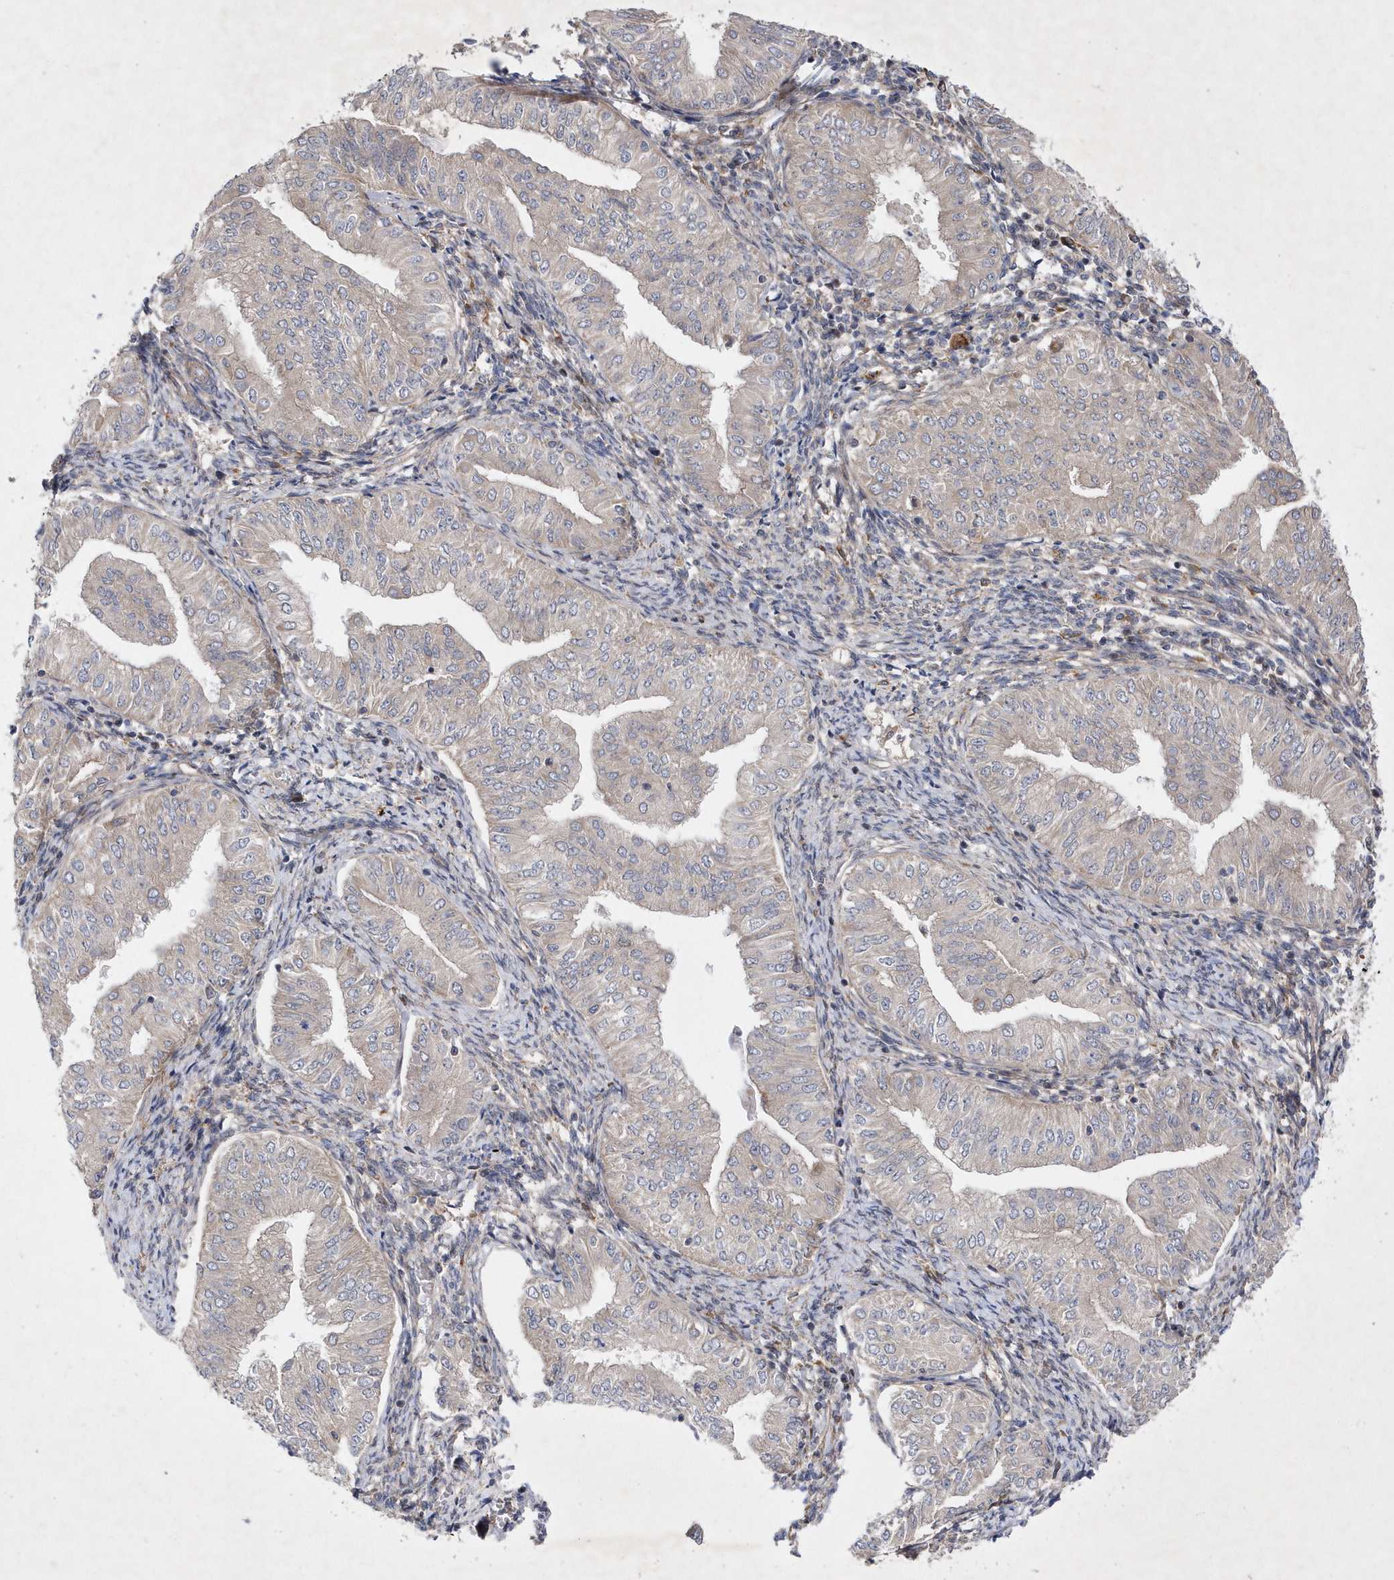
{"staining": {"intensity": "weak", "quantity": "<25%", "location": "cytoplasmic/membranous"}, "tissue": "endometrial cancer", "cell_type": "Tumor cells", "image_type": "cancer", "snomed": [{"axis": "morphology", "description": "Normal tissue, NOS"}, {"axis": "morphology", "description": "Adenocarcinoma, NOS"}, {"axis": "topography", "description": "Endometrium"}], "caption": "Tumor cells show no significant expression in endometrial adenocarcinoma.", "gene": "LONRF2", "patient": {"sex": "female", "age": 53}}